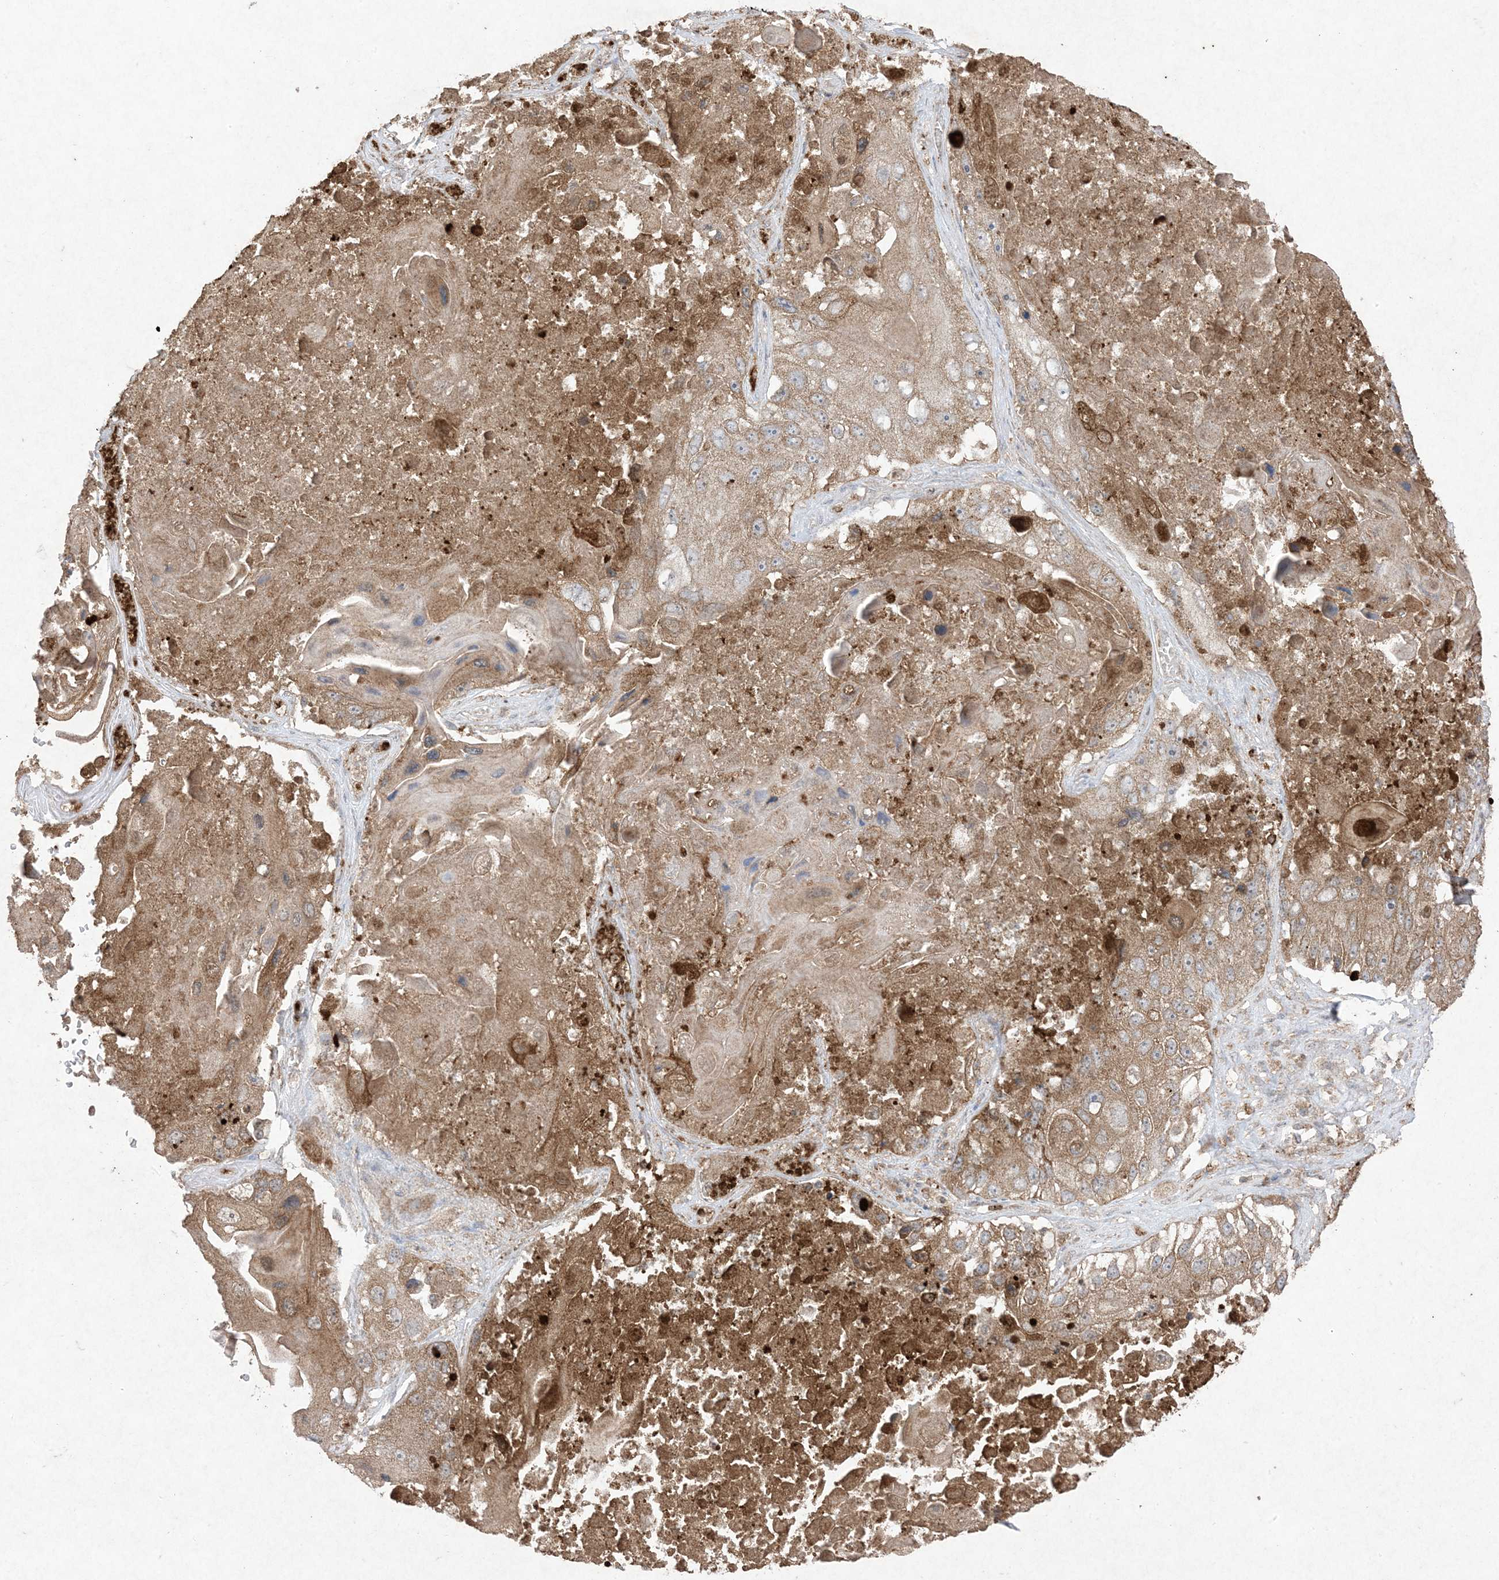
{"staining": {"intensity": "moderate", "quantity": ">75%", "location": "cytoplasmic/membranous"}, "tissue": "lung cancer", "cell_type": "Tumor cells", "image_type": "cancer", "snomed": [{"axis": "morphology", "description": "Squamous cell carcinoma, NOS"}, {"axis": "topography", "description": "Lung"}], "caption": "Moderate cytoplasmic/membranous protein positivity is seen in approximately >75% of tumor cells in lung cancer. The staining was performed using DAB, with brown indicating positive protein expression. Nuclei are stained blue with hematoxylin.", "gene": "UBE2C", "patient": {"sex": "male", "age": 61}}